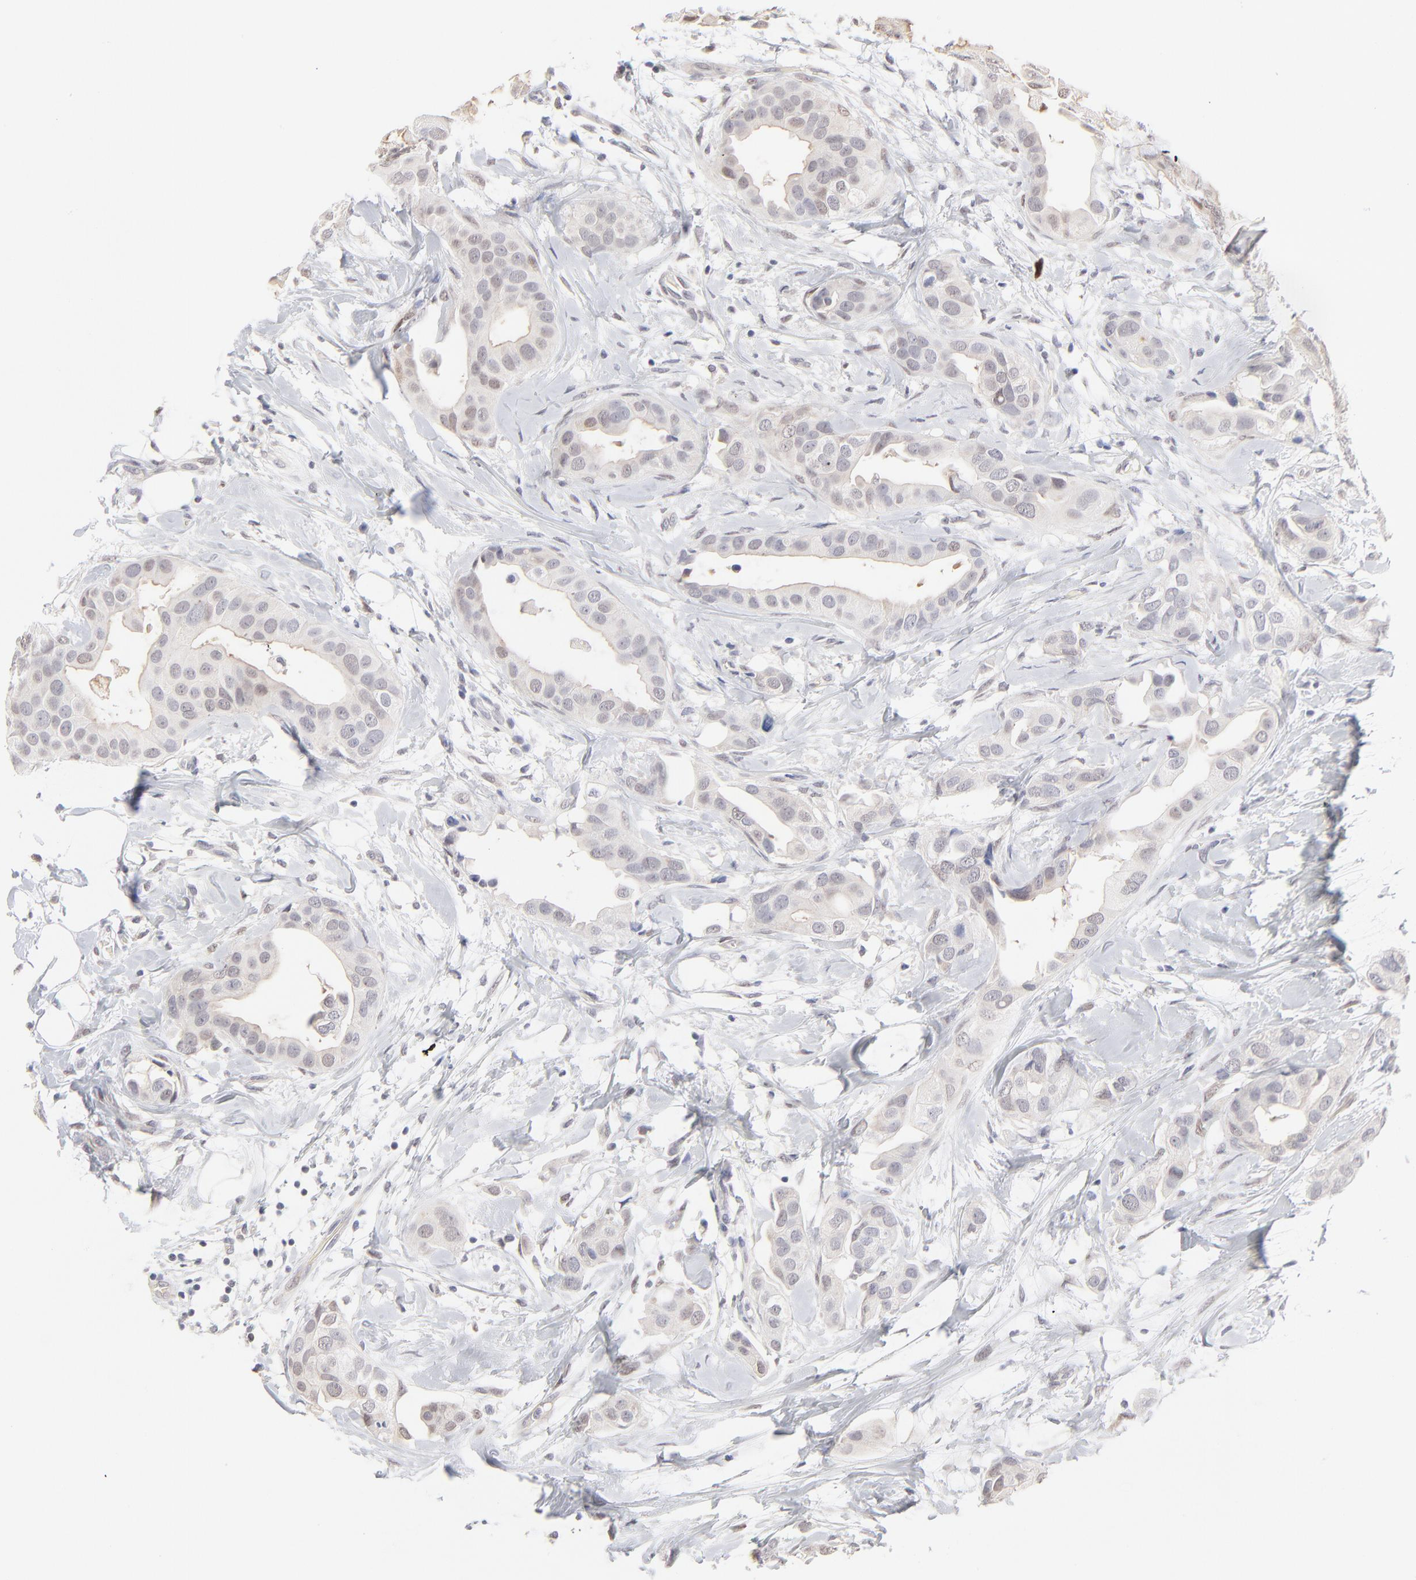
{"staining": {"intensity": "weak", "quantity": "<25%", "location": "nuclear"}, "tissue": "breast cancer", "cell_type": "Tumor cells", "image_type": "cancer", "snomed": [{"axis": "morphology", "description": "Duct carcinoma"}, {"axis": "topography", "description": "Breast"}], "caption": "Intraductal carcinoma (breast) was stained to show a protein in brown. There is no significant expression in tumor cells.", "gene": "RBM3", "patient": {"sex": "female", "age": 40}}